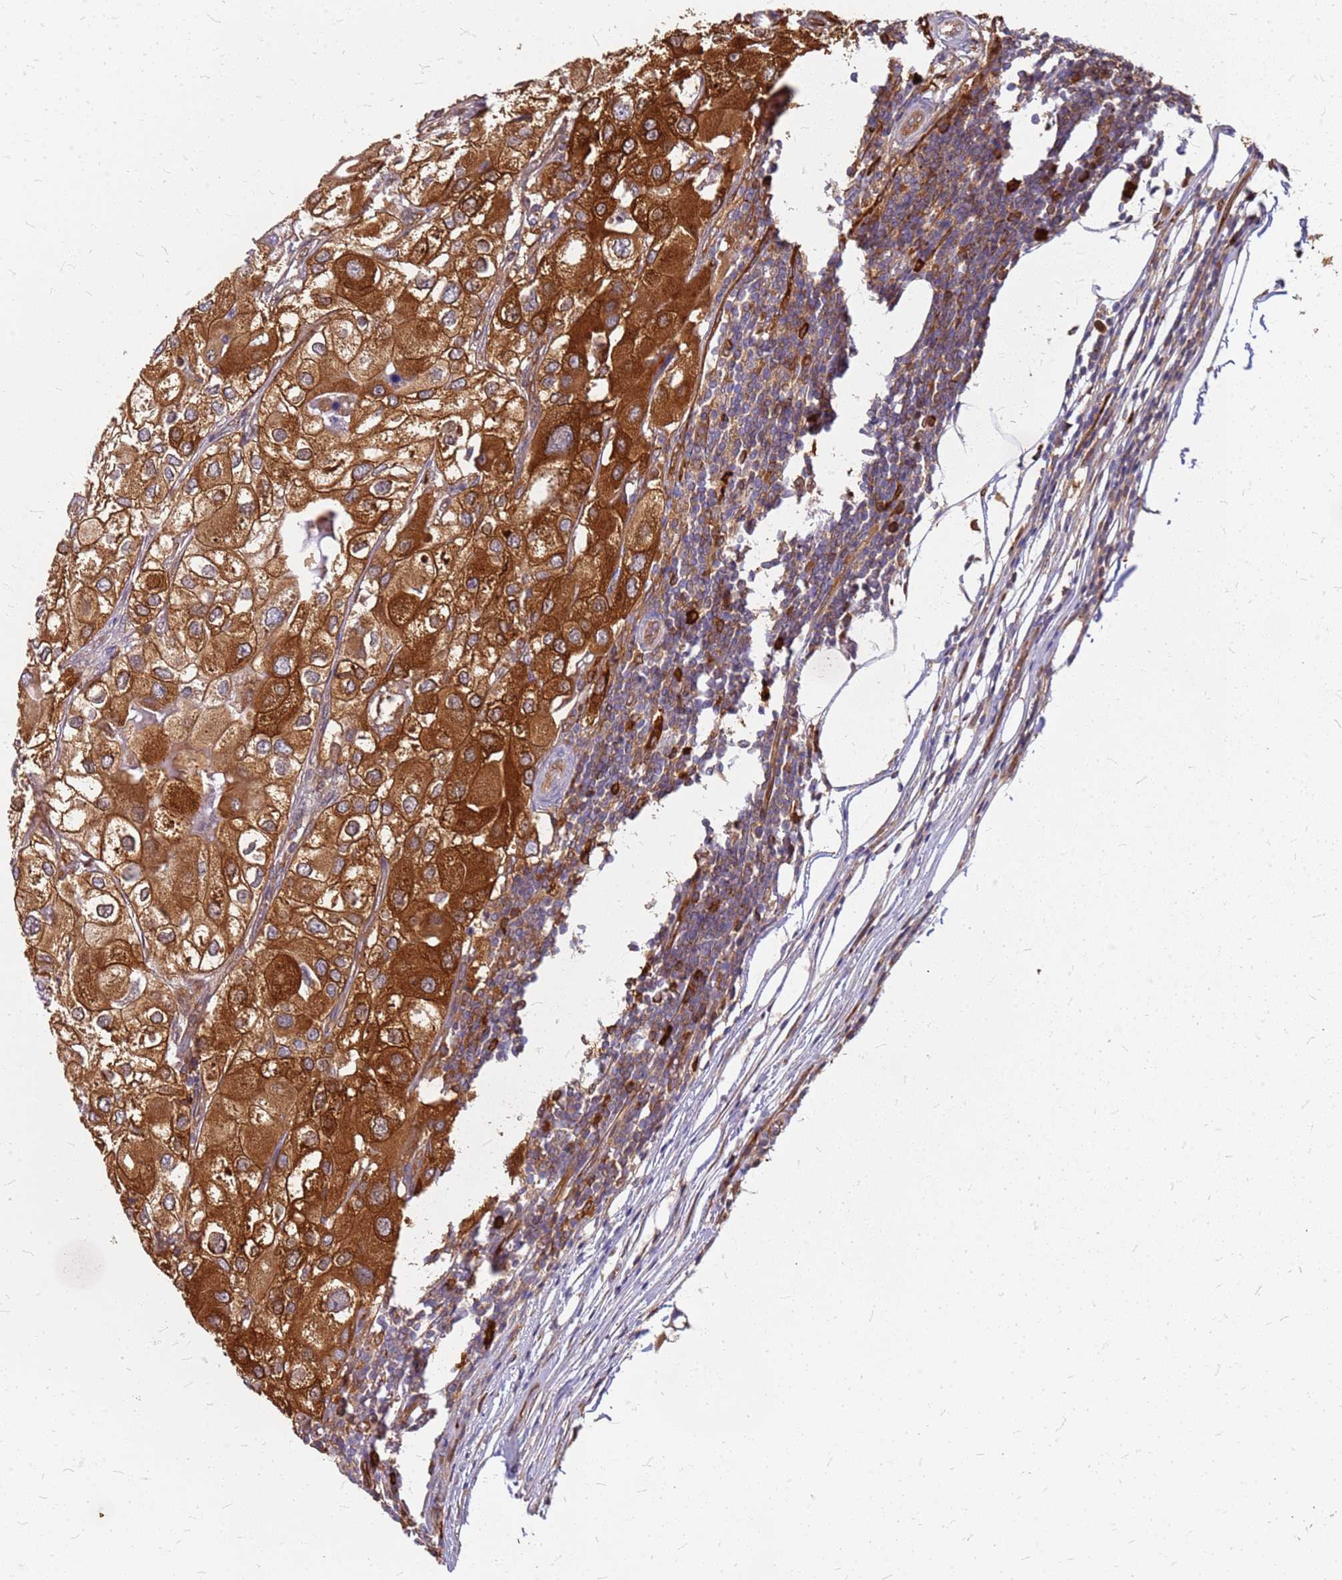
{"staining": {"intensity": "strong", "quantity": ">75%", "location": "cytoplasmic/membranous"}, "tissue": "urothelial cancer", "cell_type": "Tumor cells", "image_type": "cancer", "snomed": [{"axis": "morphology", "description": "Urothelial carcinoma, High grade"}, {"axis": "topography", "description": "Urinary bladder"}], "caption": "DAB immunohistochemical staining of urothelial cancer reveals strong cytoplasmic/membranous protein staining in approximately >75% of tumor cells.", "gene": "HDX", "patient": {"sex": "male", "age": 64}}